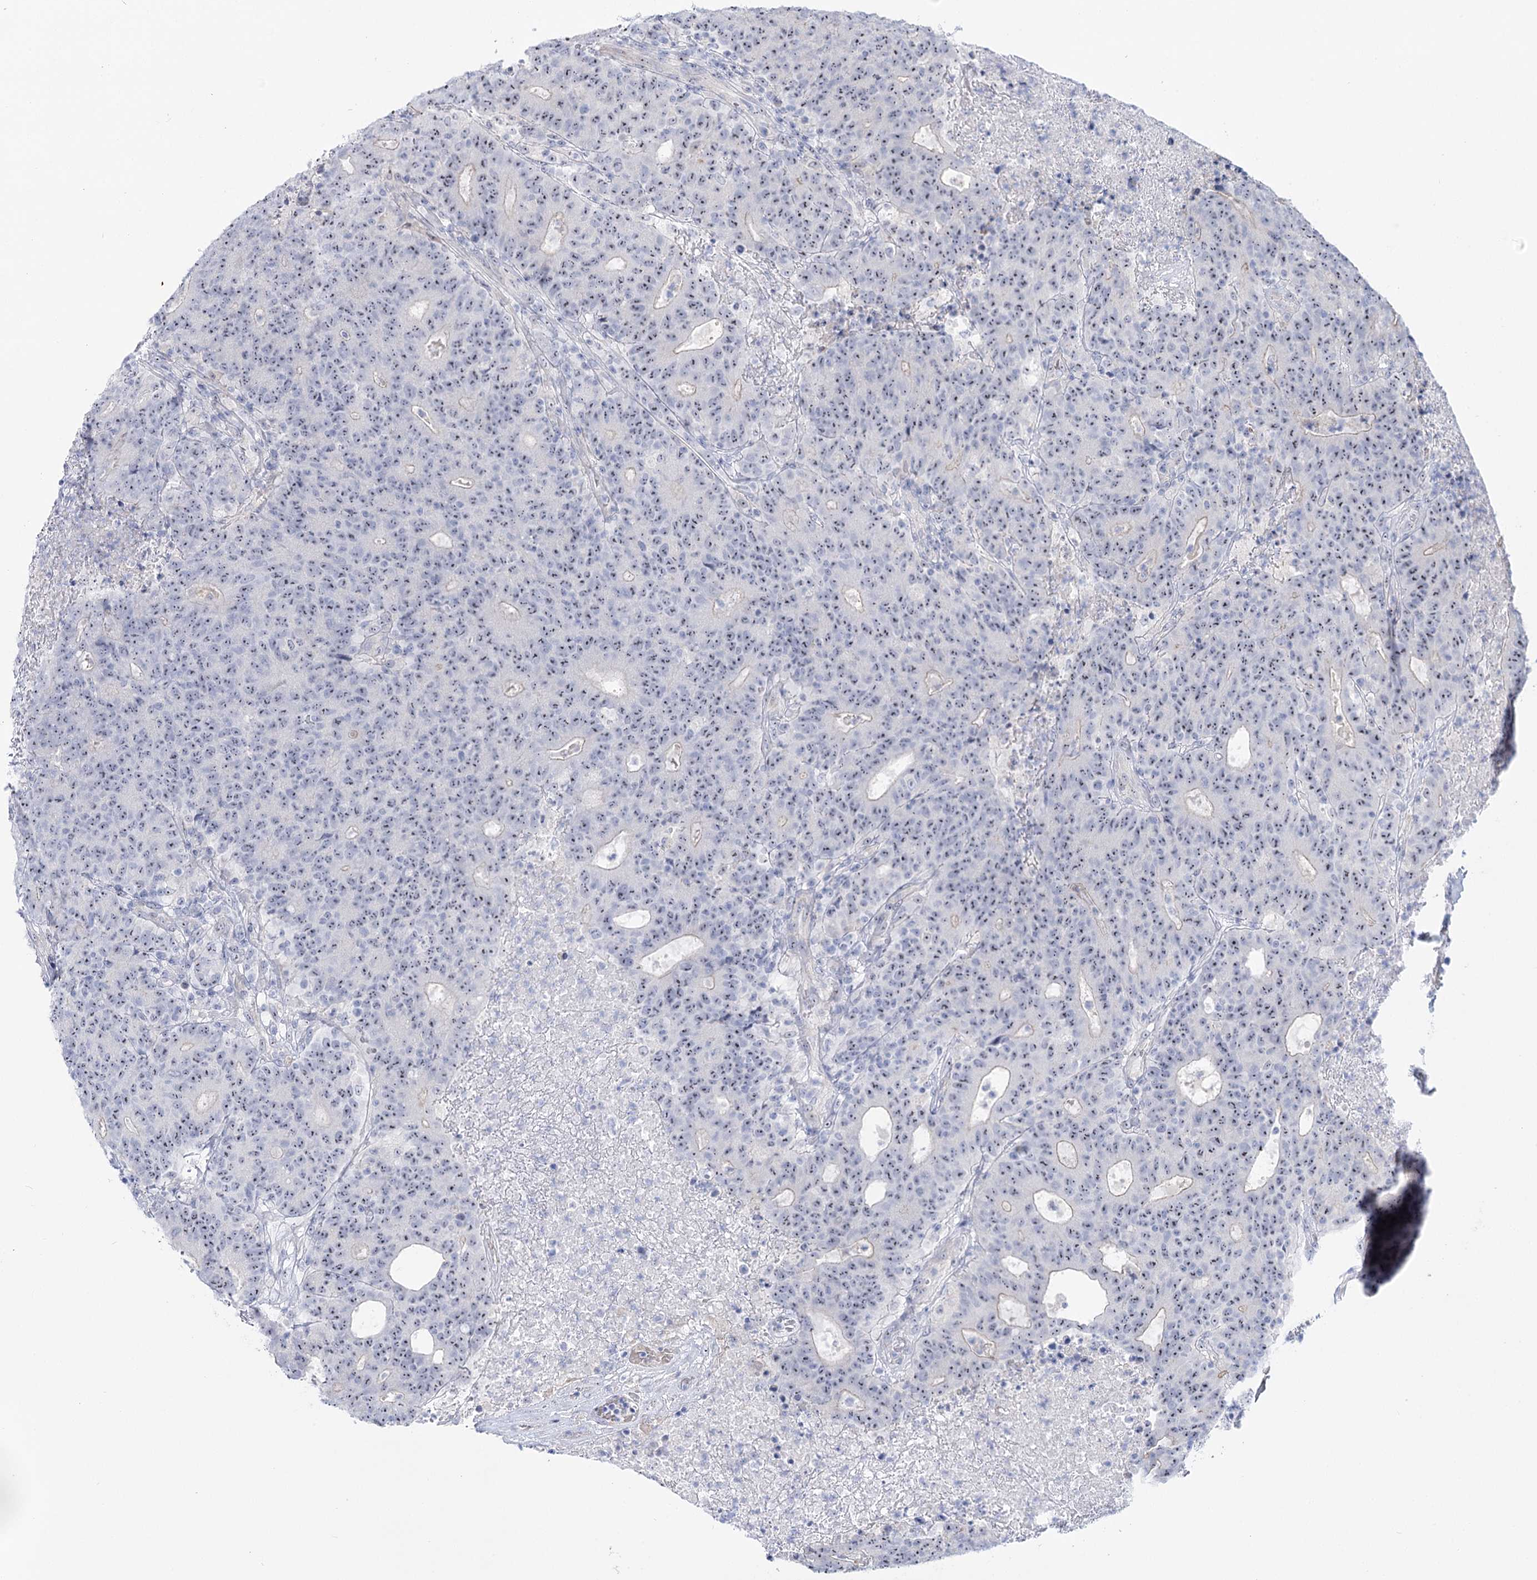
{"staining": {"intensity": "weak", "quantity": "25%-75%", "location": "nuclear"}, "tissue": "colorectal cancer", "cell_type": "Tumor cells", "image_type": "cancer", "snomed": [{"axis": "morphology", "description": "Adenocarcinoma, NOS"}, {"axis": "topography", "description": "Colon"}], "caption": "Immunohistochemistry staining of adenocarcinoma (colorectal), which displays low levels of weak nuclear staining in approximately 25%-75% of tumor cells indicating weak nuclear protein positivity. The staining was performed using DAB (brown) for protein detection and nuclei were counterstained in hematoxylin (blue).", "gene": "SUOX", "patient": {"sex": "female", "age": 75}}